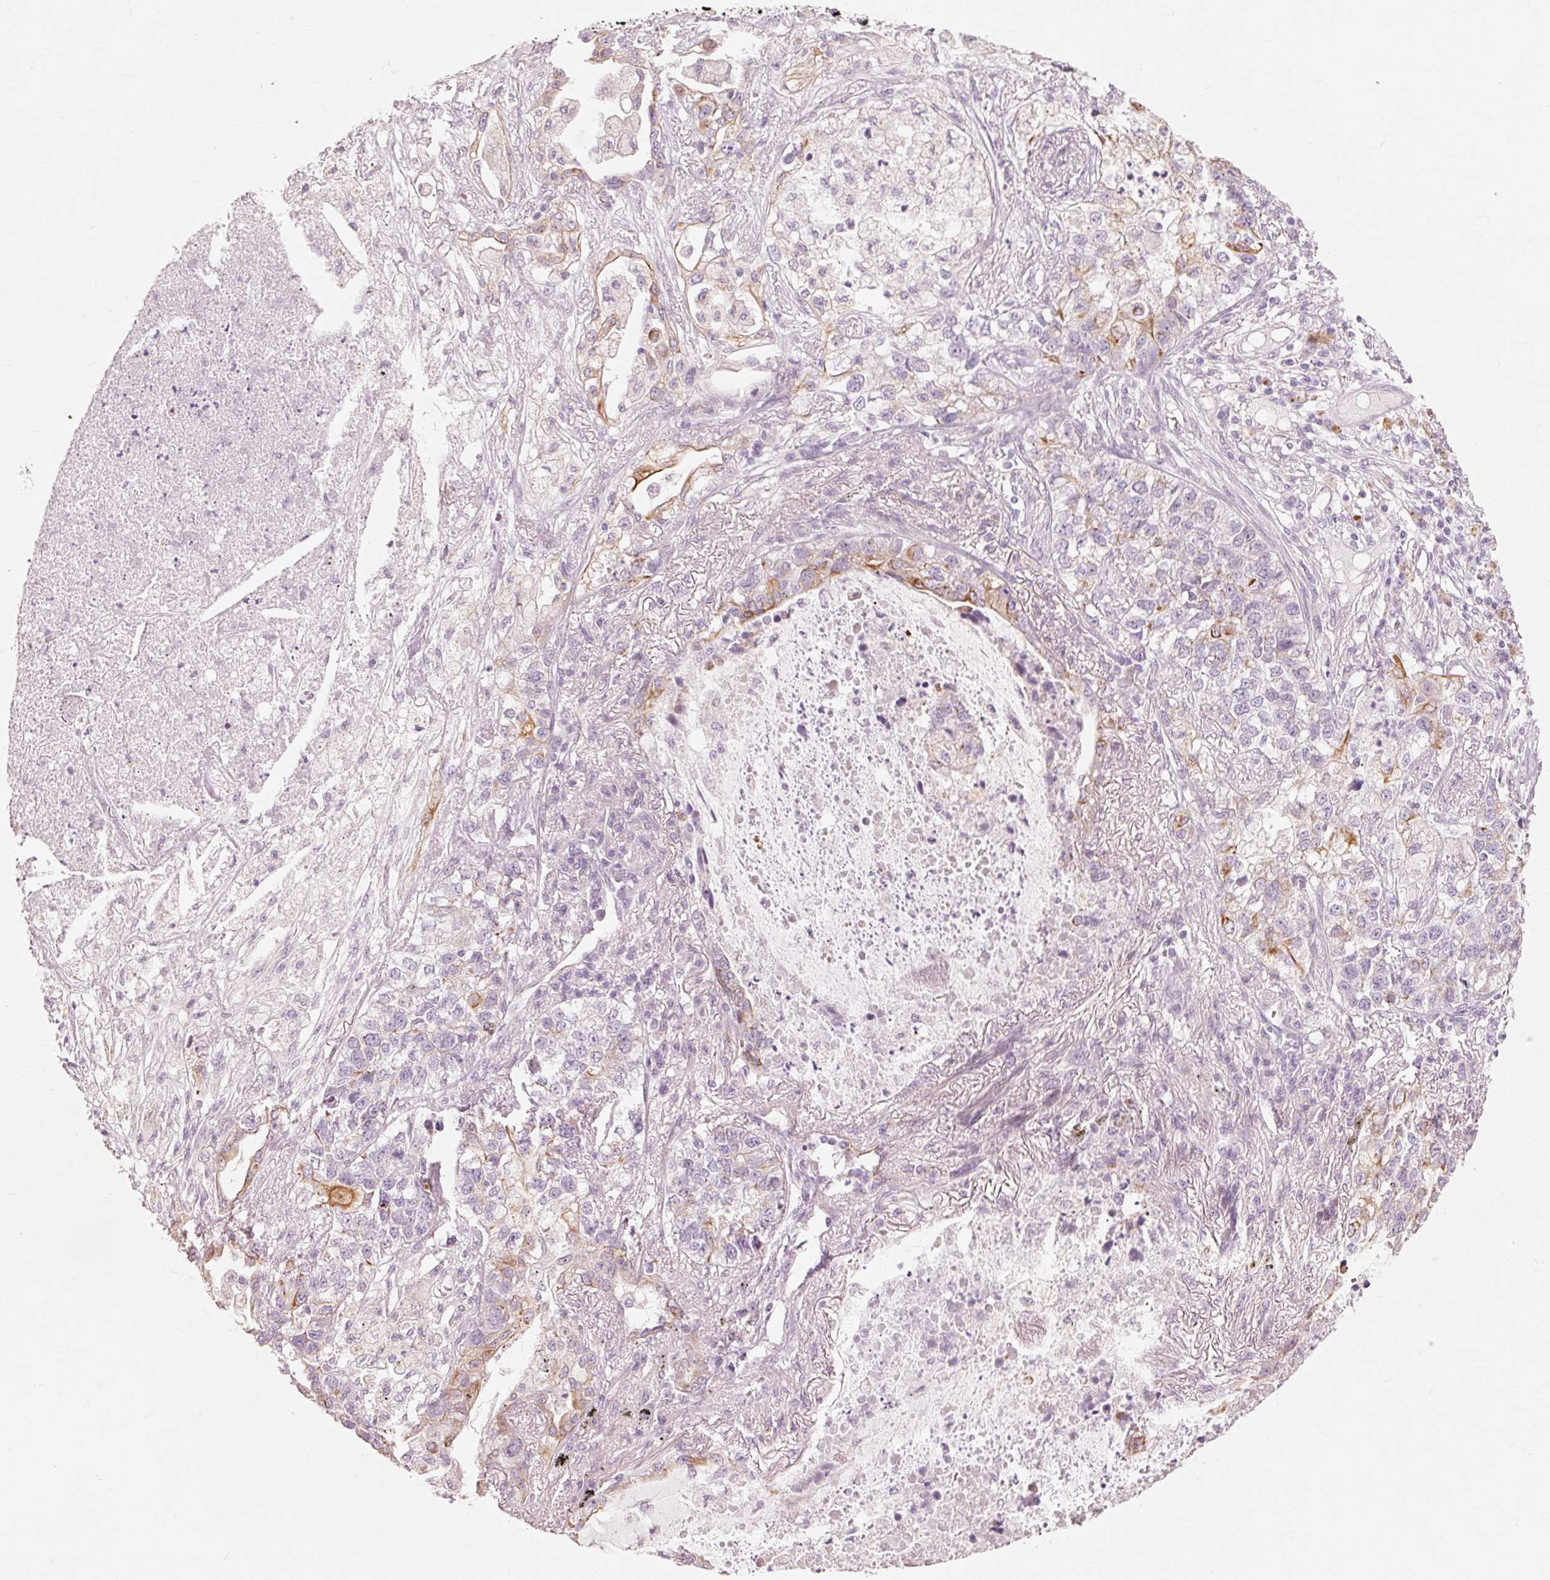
{"staining": {"intensity": "strong", "quantity": "<25%", "location": "cytoplasmic/membranous"}, "tissue": "lung cancer", "cell_type": "Tumor cells", "image_type": "cancer", "snomed": [{"axis": "morphology", "description": "Adenocarcinoma, NOS"}, {"axis": "topography", "description": "Lung"}], "caption": "Protein expression analysis of adenocarcinoma (lung) displays strong cytoplasmic/membranous expression in about <25% of tumor cells.", "gene": "TRIM73", "patient": {"sex": "male", "age": 49}}